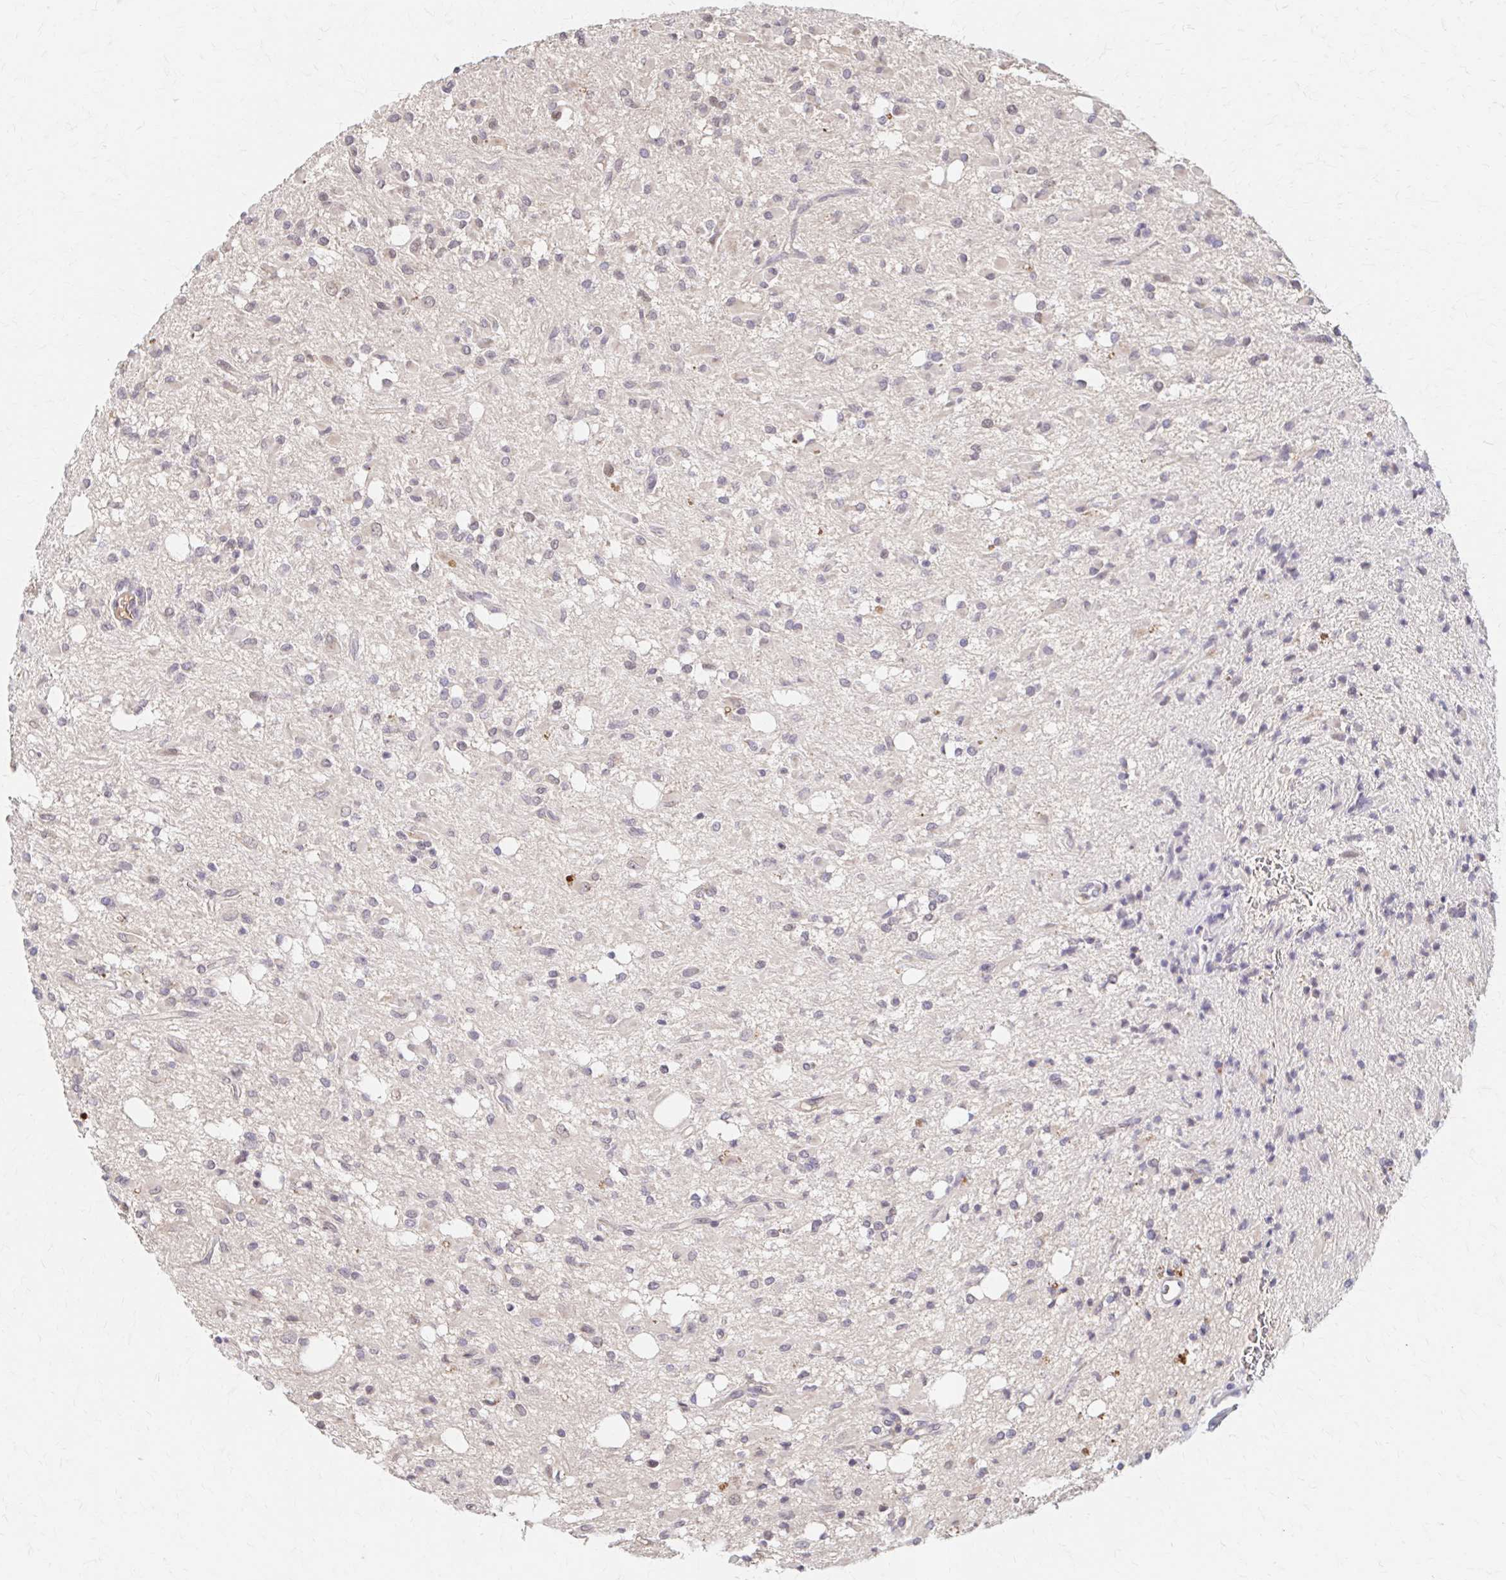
{"staining": {"intensity": "negative", "quantity": "none", "location": "none"}, "tissue": "glioma", "cell_type": "Tumor cells", "image_type": "cancer", "snomed": [{"axis": "morphology", "description": "Glioma, malignant, Low grade"}, {"axis": "topography", "description": "Brain"}], "caption": "High magnification brightfield microscopy of malignant glioma (low-grade) stained with DAB (3,3'-diaminobenzidine) (brown) and counterstained with hematoxylin (blue): tumor cells show no significant staining. Brightfield microscopy of IHC stained with DAB (3,3'-diaminobenzidine) (brown) and hematoxylin (blue), captured at high magnification.", "gene": "HMGCS2", "patient": {"sex": "female", "age": 33}}